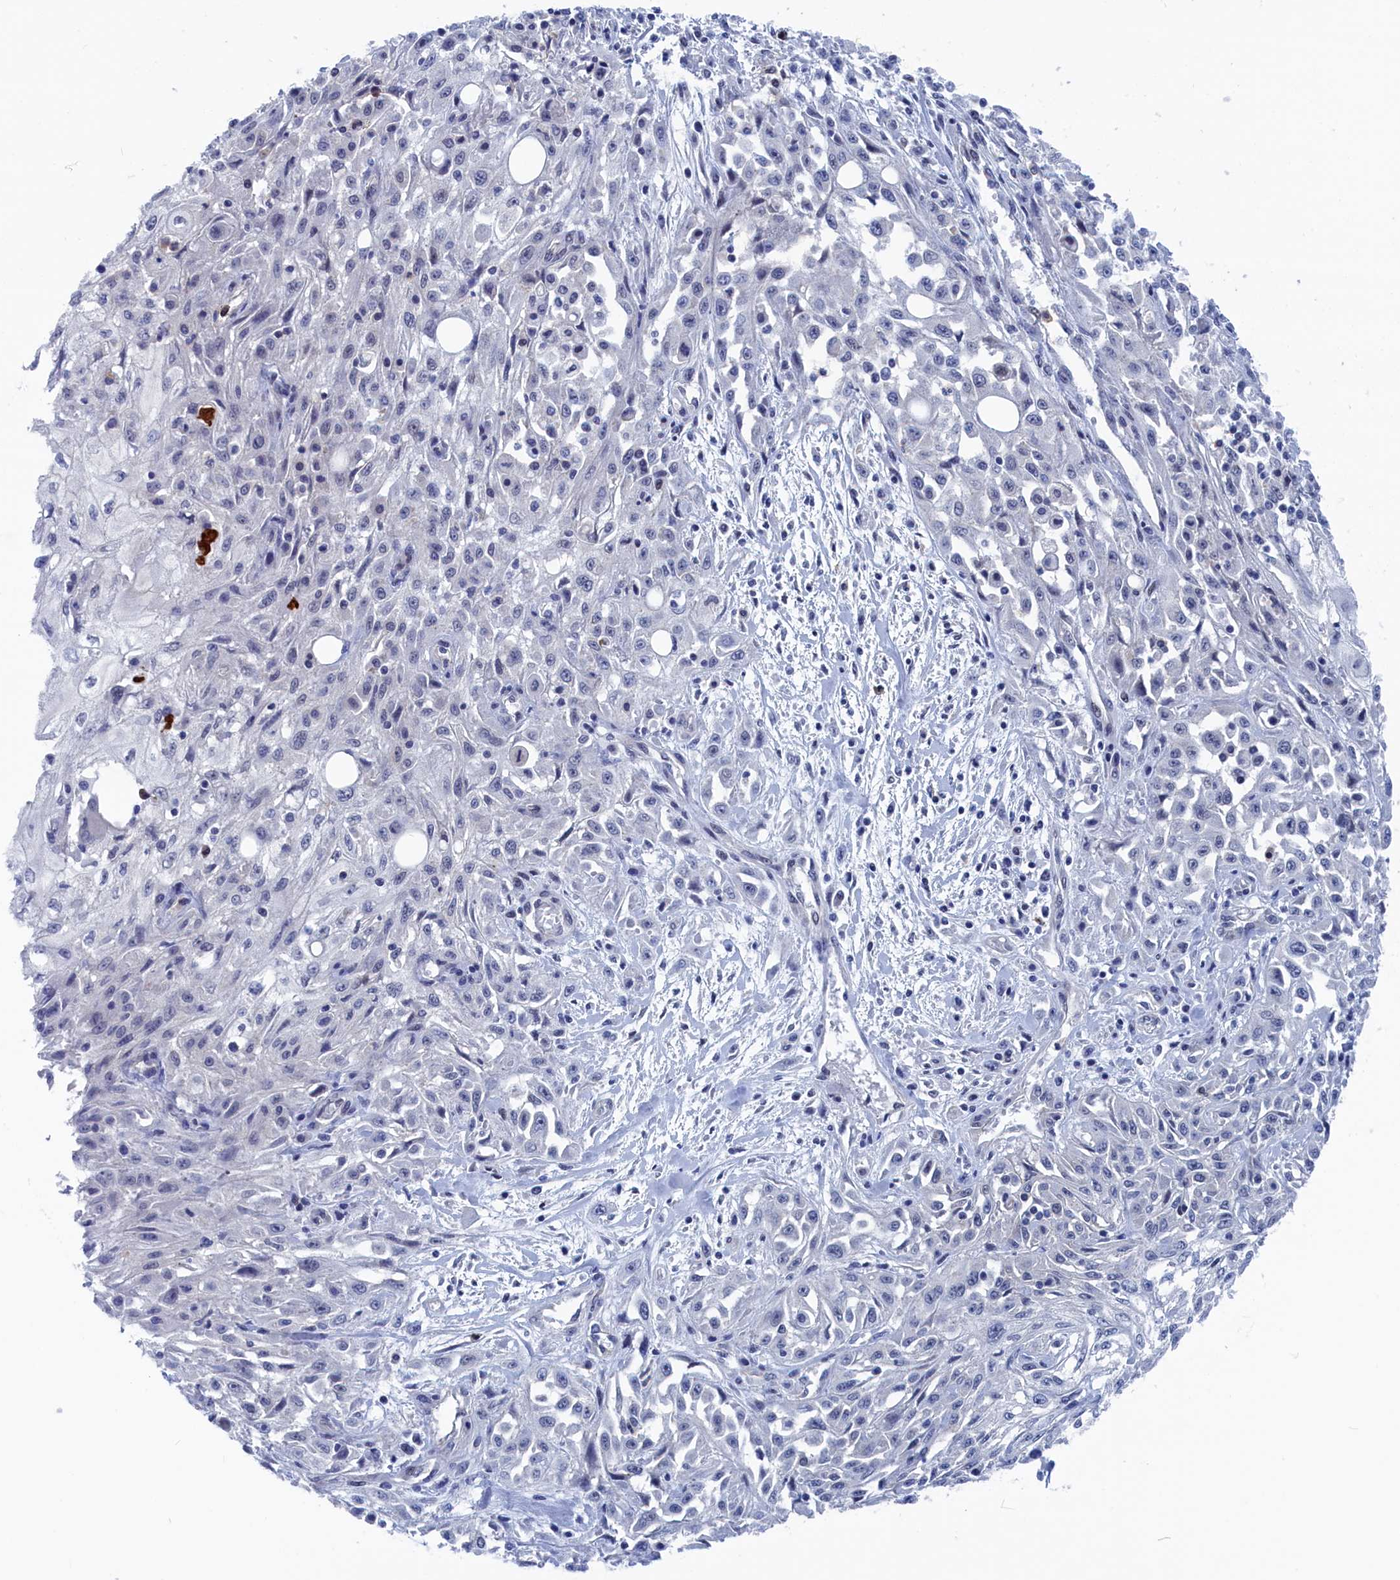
{"staining": {"intensity": "negative", "quantity": "none", "location": "none"}, "tissue": "skin cancer", "cell_type": "Tumor cells", "image_type": "cancer", "snomed": [{"axis": "morphology", "description": "Squamous cell carcinoma, NOS"}, {"axis": "morphology", "description": "Squamous cell carcinoma, metastatic, NOS"}, {"axis": "topography", "description": "Skin"}, {"axis": "topography", "description": "Lymph node"}], "caption": "Human skin cancer stained for a protein using immunohistochemistry shows no staining in tumor cells.", "gene": "MARCHF3", "patient": {"sex": "male", "age": 75}}